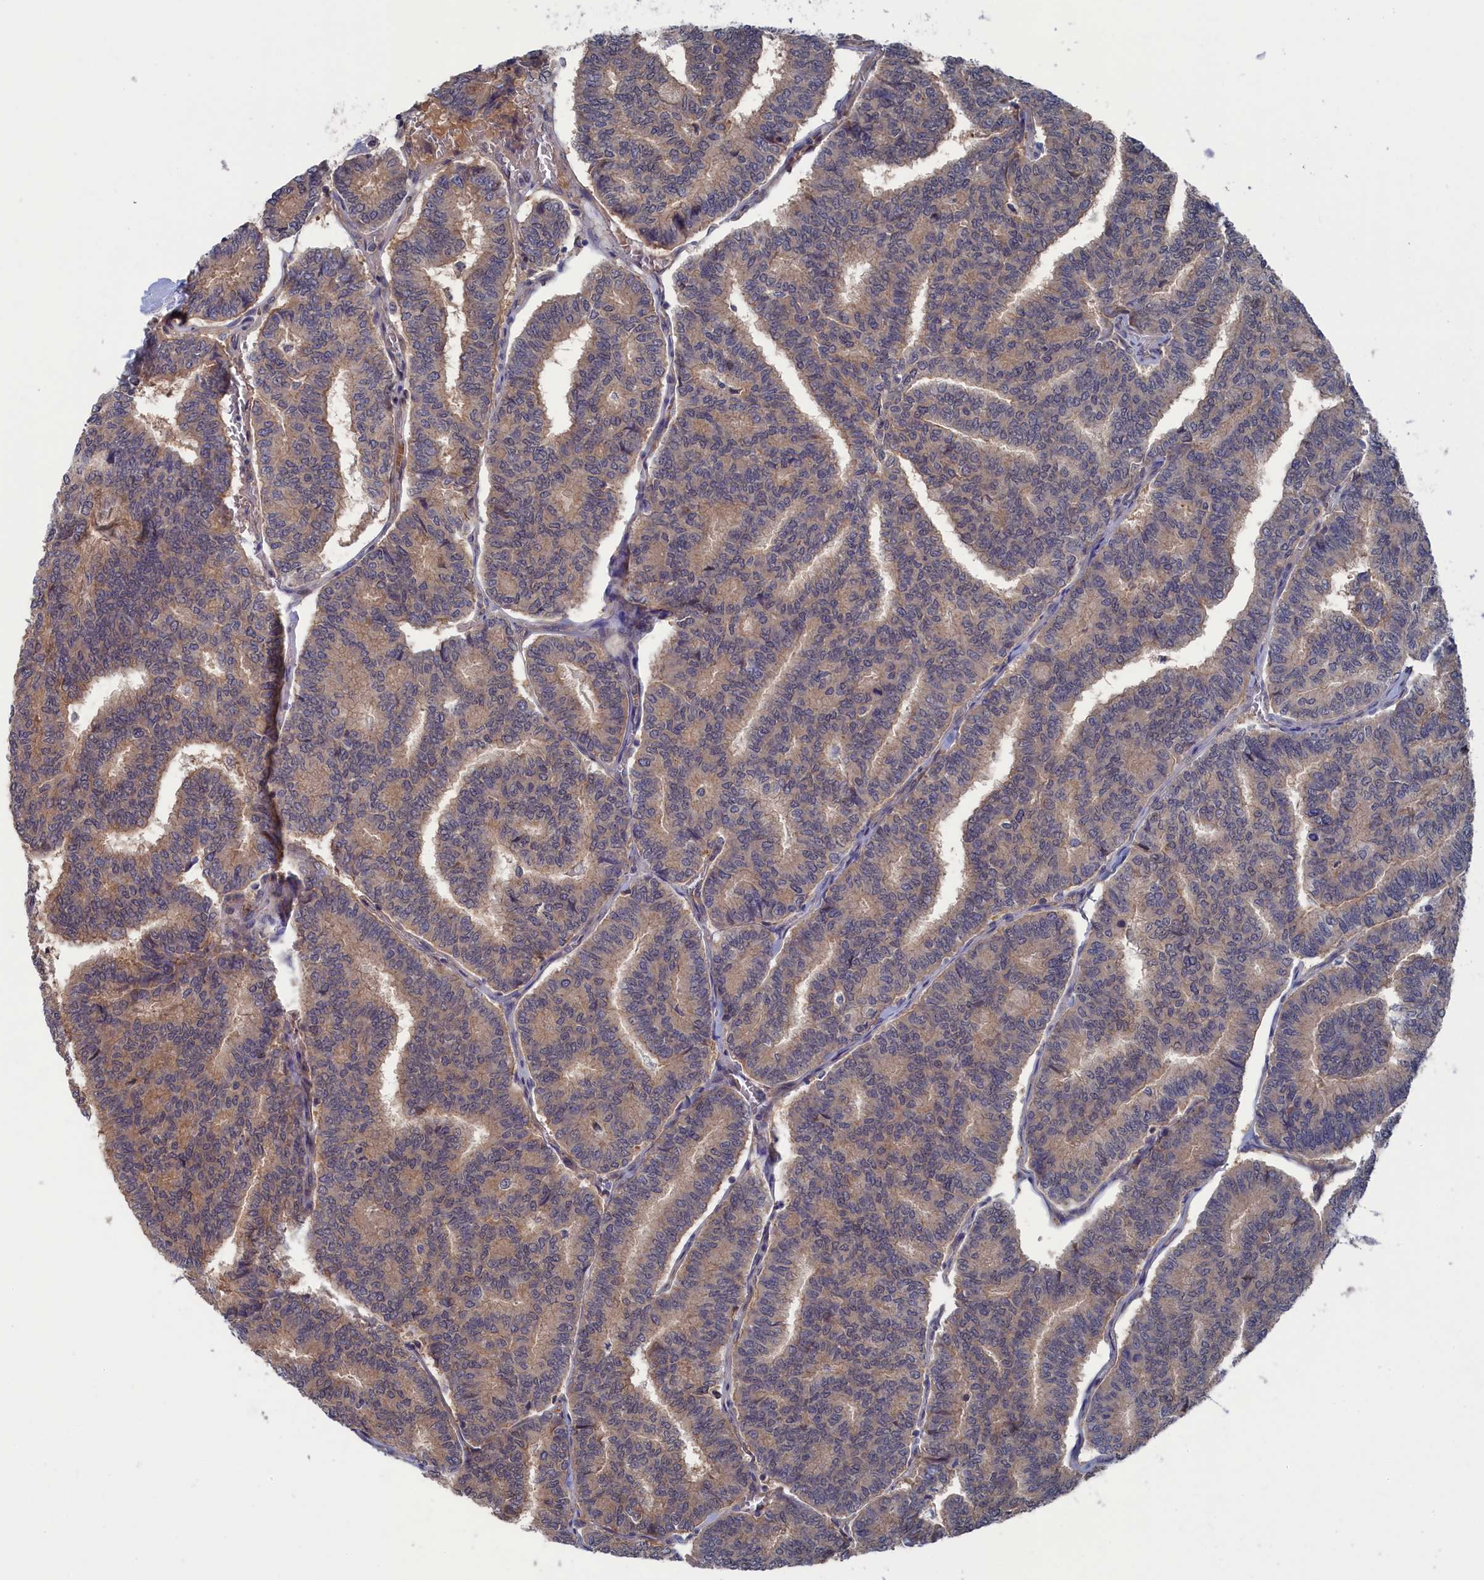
{"staining": {"intensity": "weak", "quantity": "25%-75%", "location": "cytoplasmic/membranous"}, "tissue": "thyroid cancer", "cell_type": "Tumor cells", "image_type": "cancer", "snomed": [{"axis": "morphology", "description": "Papillary adenocarcinoma, NOS"}, {"axis": "topography", "description": "Thyroid gland"}], "caption": "Protein analysis of papillary adenocarcinoma (thyroid) tissue displays weak cytoplasmic/membranous staining in about 25%-75% of tumor cells.", "gene": "NUTF2", "patient": {"sex": "female", "age": 35}}